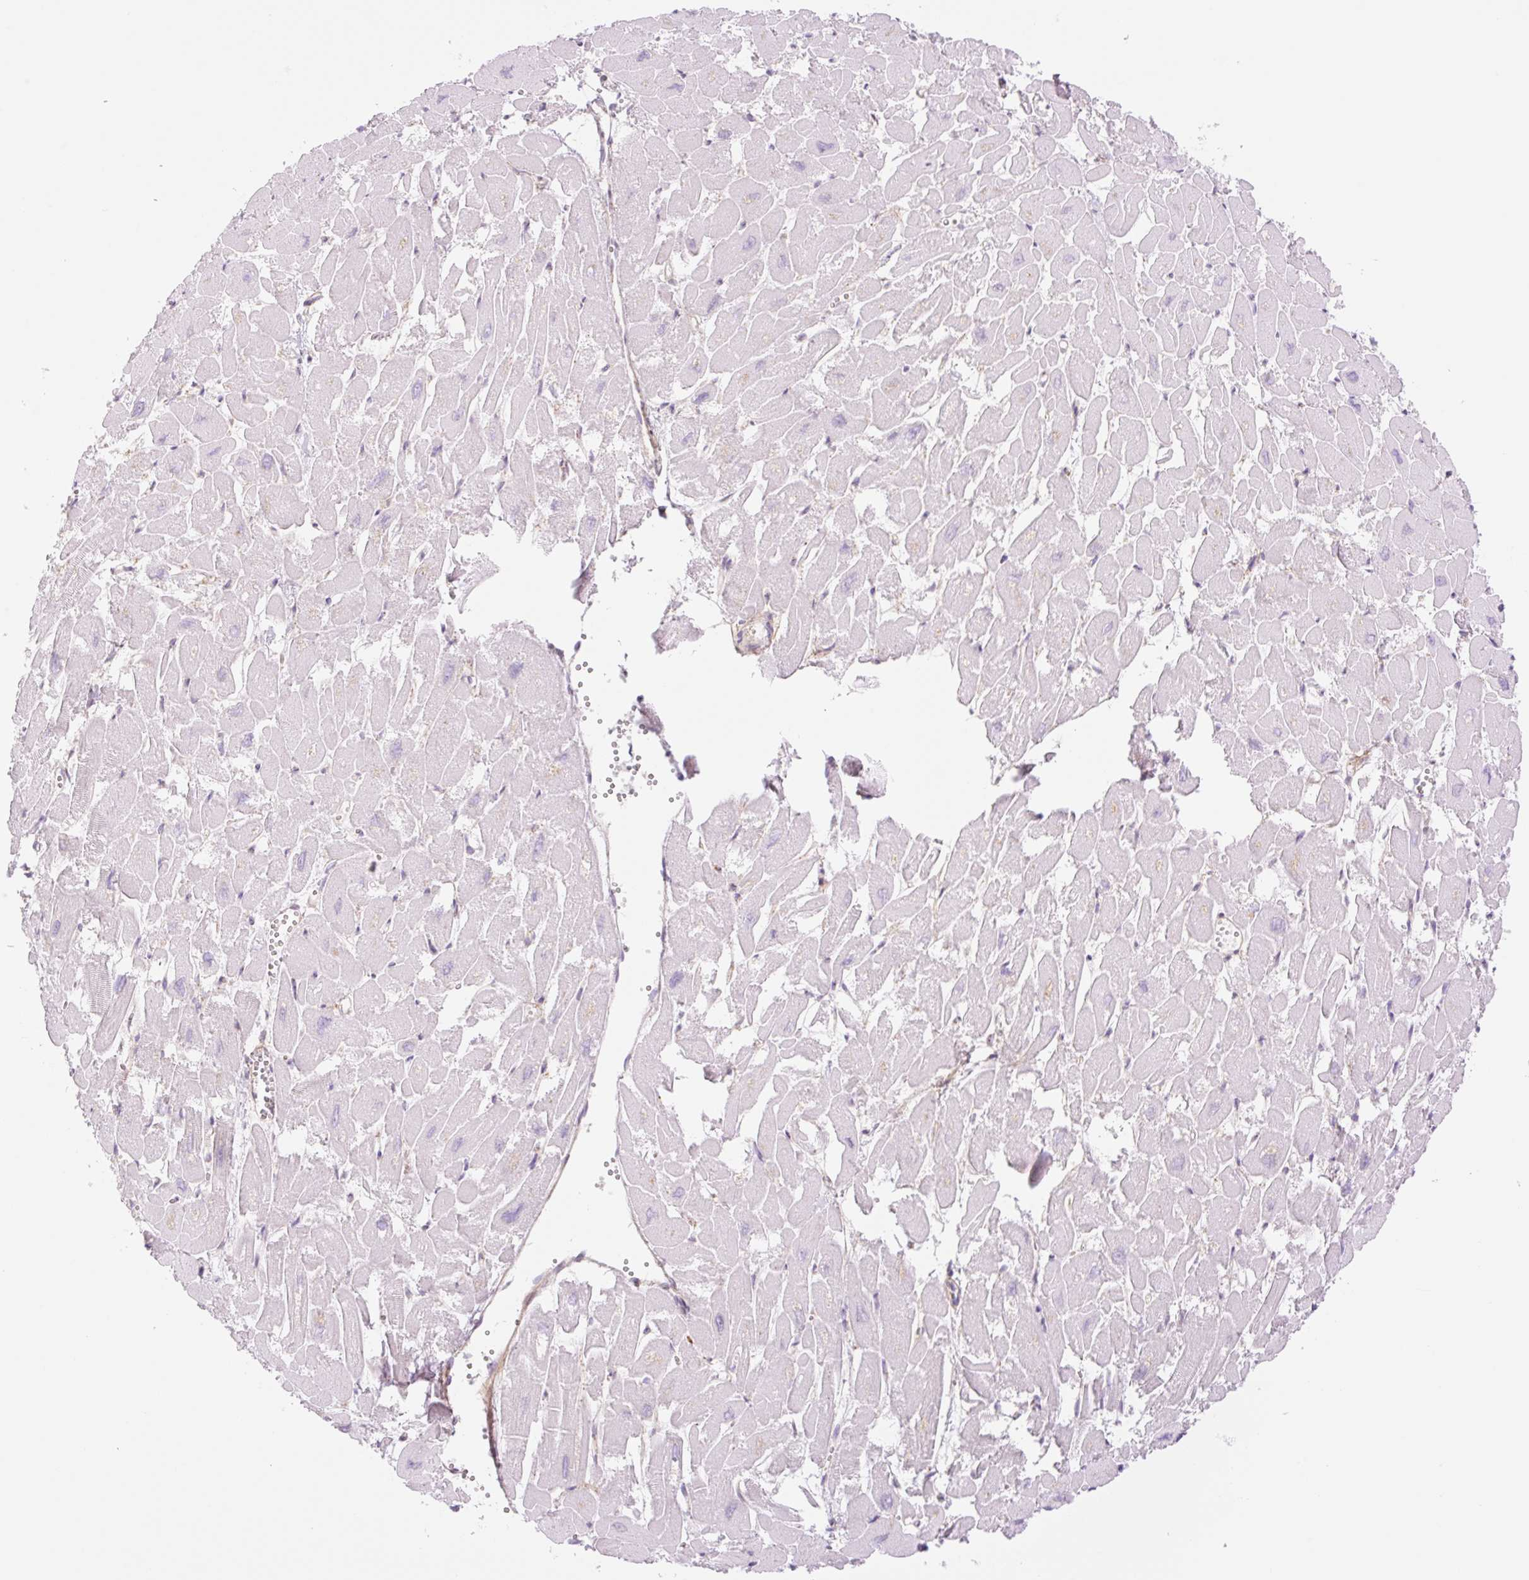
{"staining": {"intensity": "negative", "quantity": "none", "location": "none"}, "tissue": "heart muscle", "cell_type": "Cardiomyocytes", "image_type": "normal", "snomed": [{"axis": "morphology", "description": "Normal tissue, NOS"}, {"axis": "topography", "description": "Heart"}], "caption": "Immunohistochemistry micrograph of normal human heart muscle stained for a protein (brown), which reveals no expression in cardiomyocytes.", "gene": "COL5A1", "patient": {"sex": "male", "age": 54}}